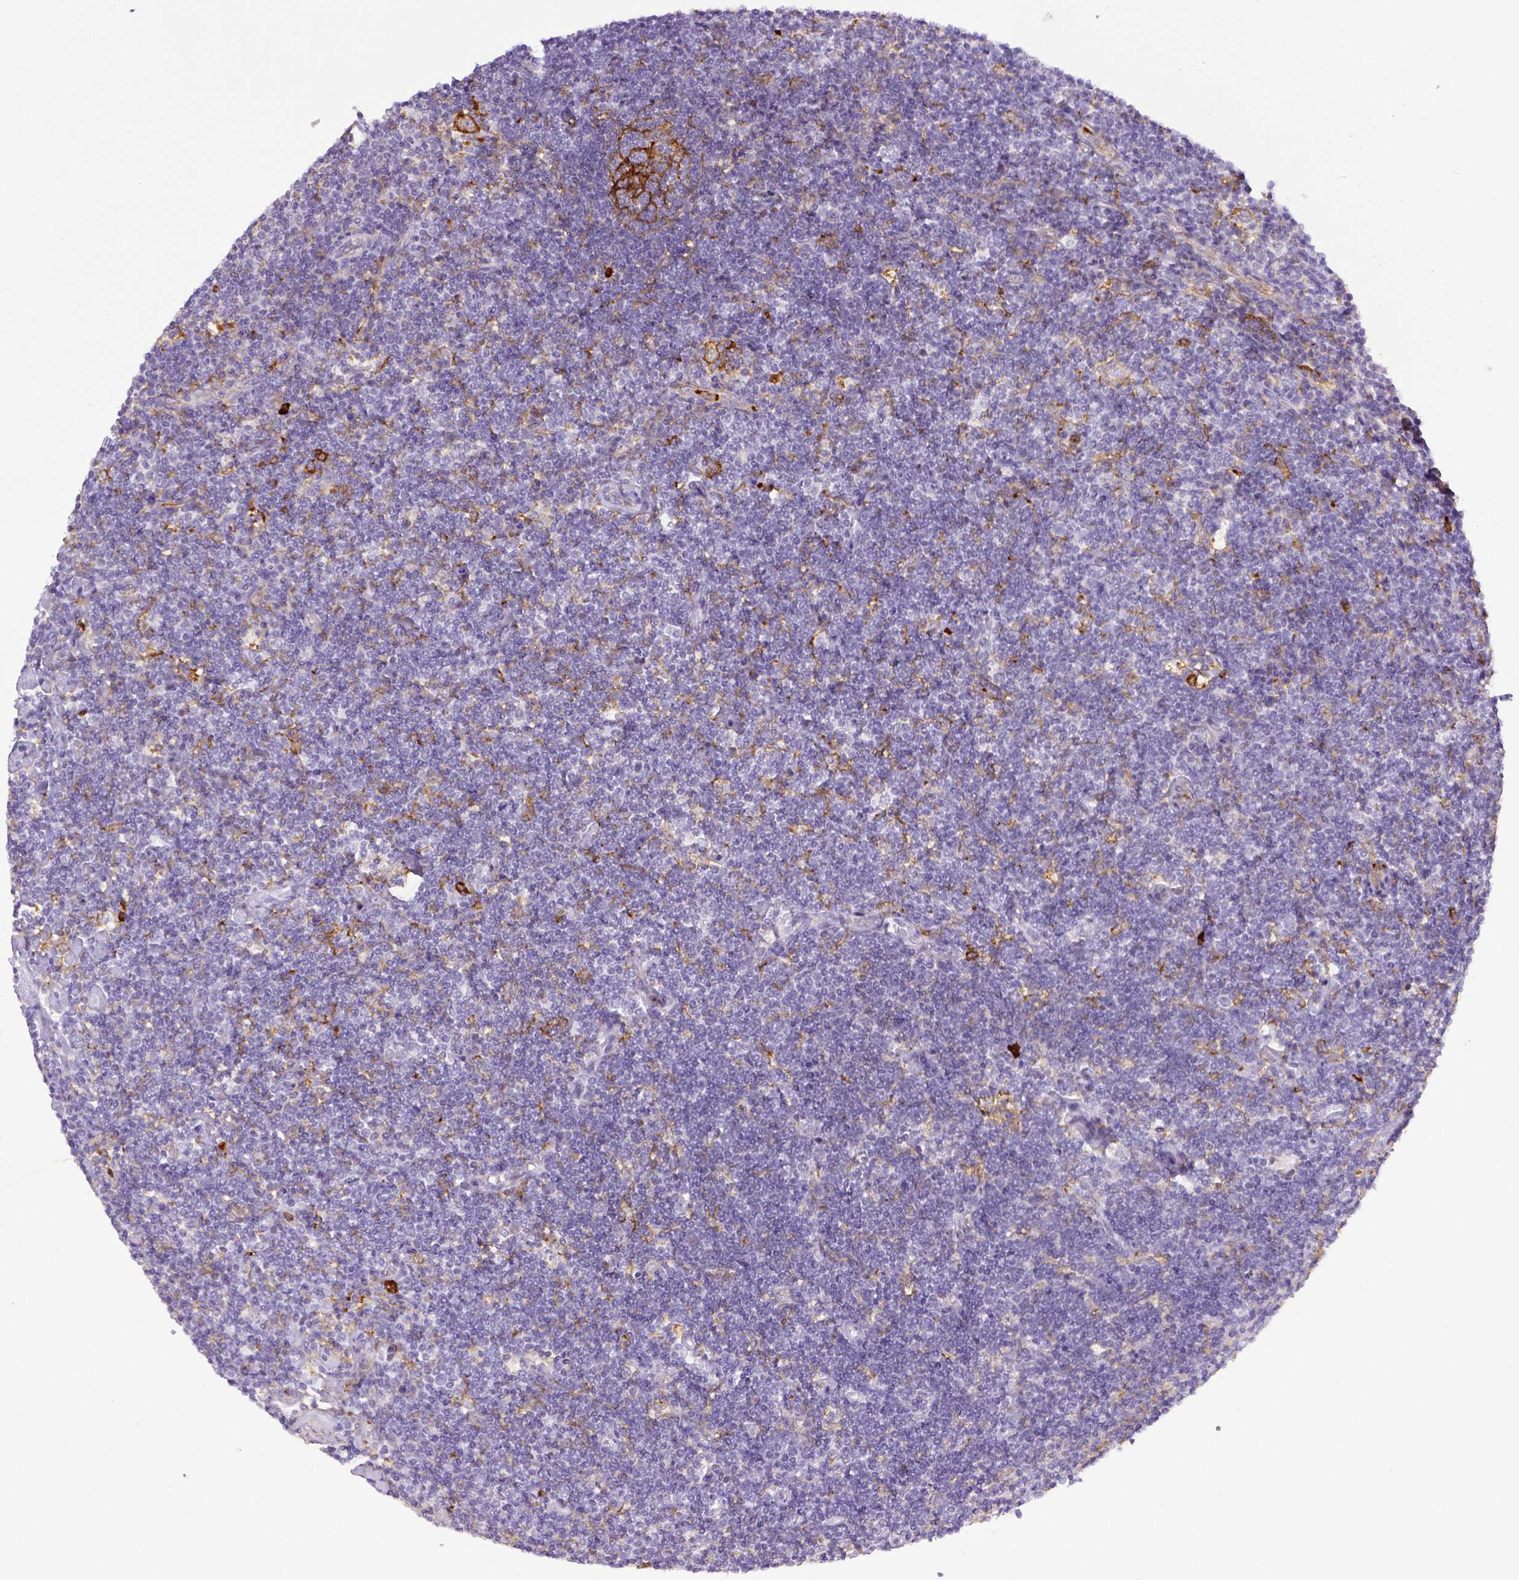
{"staining": {"intensity": "negative", "quantity": "none", "location": "none"}, "tissue": "lymphoma", "cell_type": "Tumor cells", "image_type": "cancer", "snomed": [{"axis": "morphology", "description": "Hodgkin's disease, NOS"}, {"axis": "topography", "description": "Lymph node"}], "caption": "This is an immunohistochemistry photomicrograph of human Hodgkin's disease. There is no staining in tumor cells.", "gene": "ITGAM", "patient": {"sex": "male", "age": 40}}